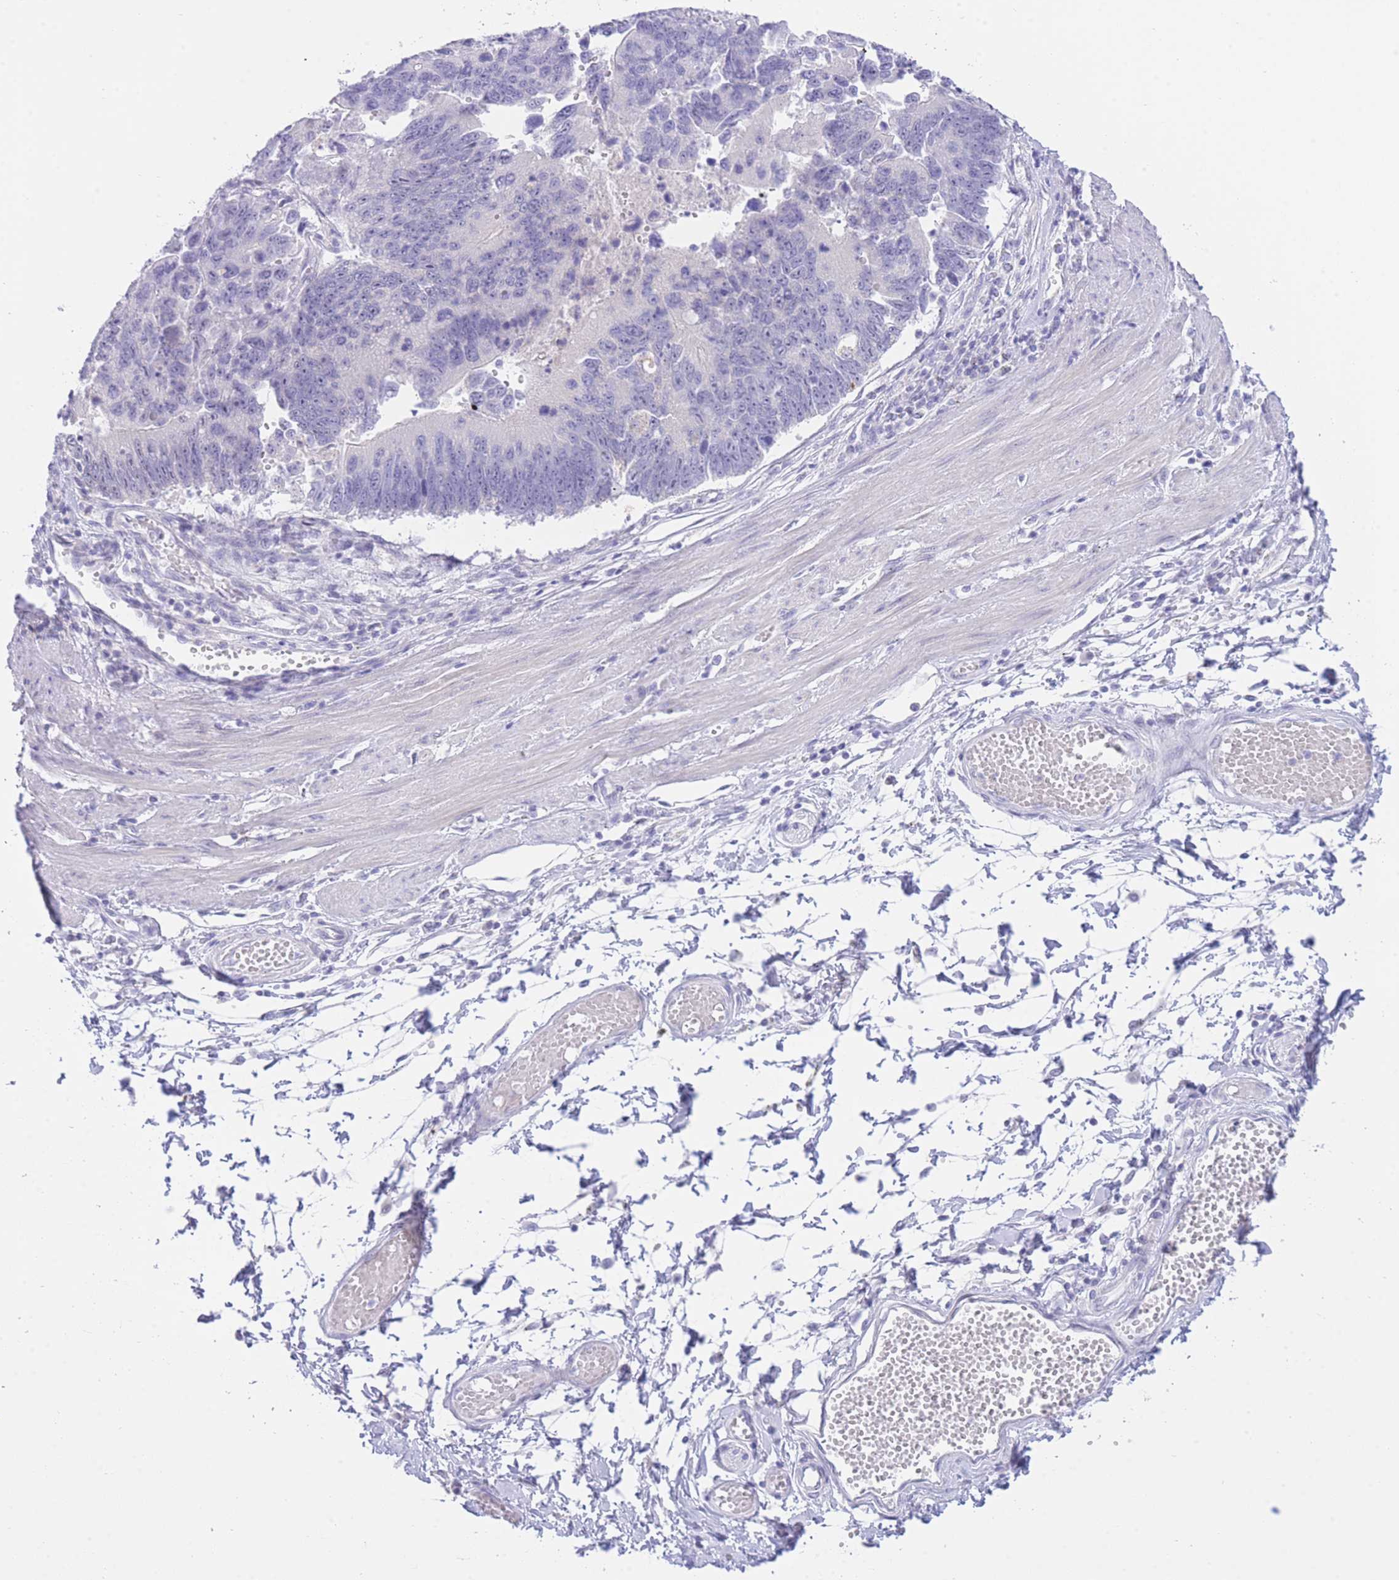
{"staining": {"intensity": "negative", "quantity": "none", "location": "none"}, "tissue": "stomach cancer", "cell_type": "Tumor cells", "image_type": "cancer", "snomed": [{"axis": "morphology", "description": "Adenocarcinoma, NOS"}, {"axis": "topography", "description": "Stomach"}], "caption": "This is a histopathology image of immunohistochemistry (IHC) staining of stomach cancer, which shows no expression in tumor cells.", "gene": "ZNF212", "patient": {"sex": "male", "age": 59}}